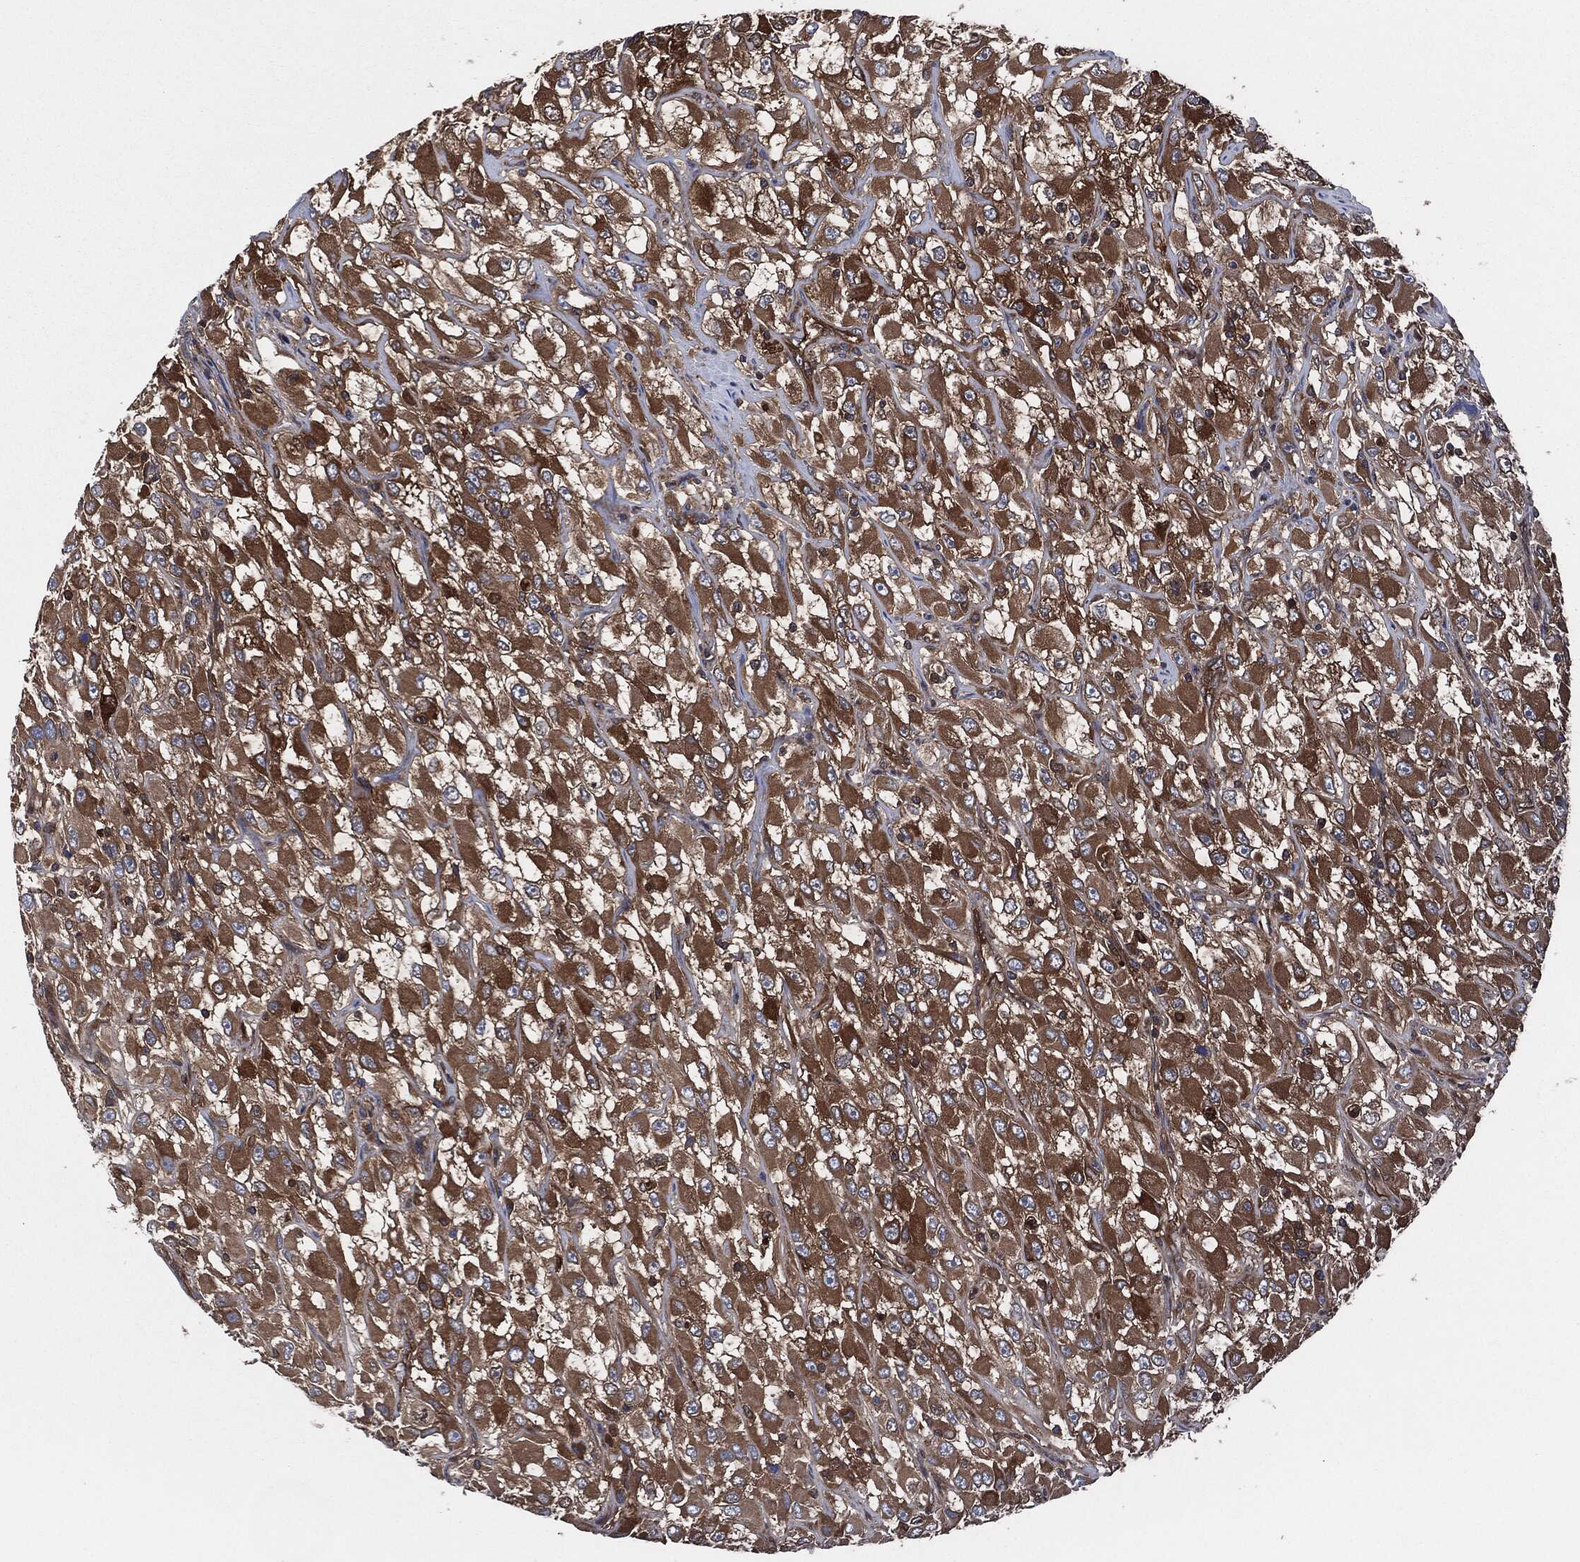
{"staining": {"intensity": "strong", "quantity": "25%-75%", "location": "cytoplasmic/membranous"}, "tissue": "renal cancer", "cell_type": "Tumor cells", "image_type": "cancer", "snomed": [{"axis": "morphology", "description": "Adenocarcinoma, NOS"}, {"axis": "topography", "description": "Kidney"}], "caption": "The immunohistochemical stain labels strong cytoplasmic/membranous expression in tumor cells of adenocarcinoma (renal) tissue.", "gene": "XPNPEP1", "patient": {"sex": "female", "age": 52}}